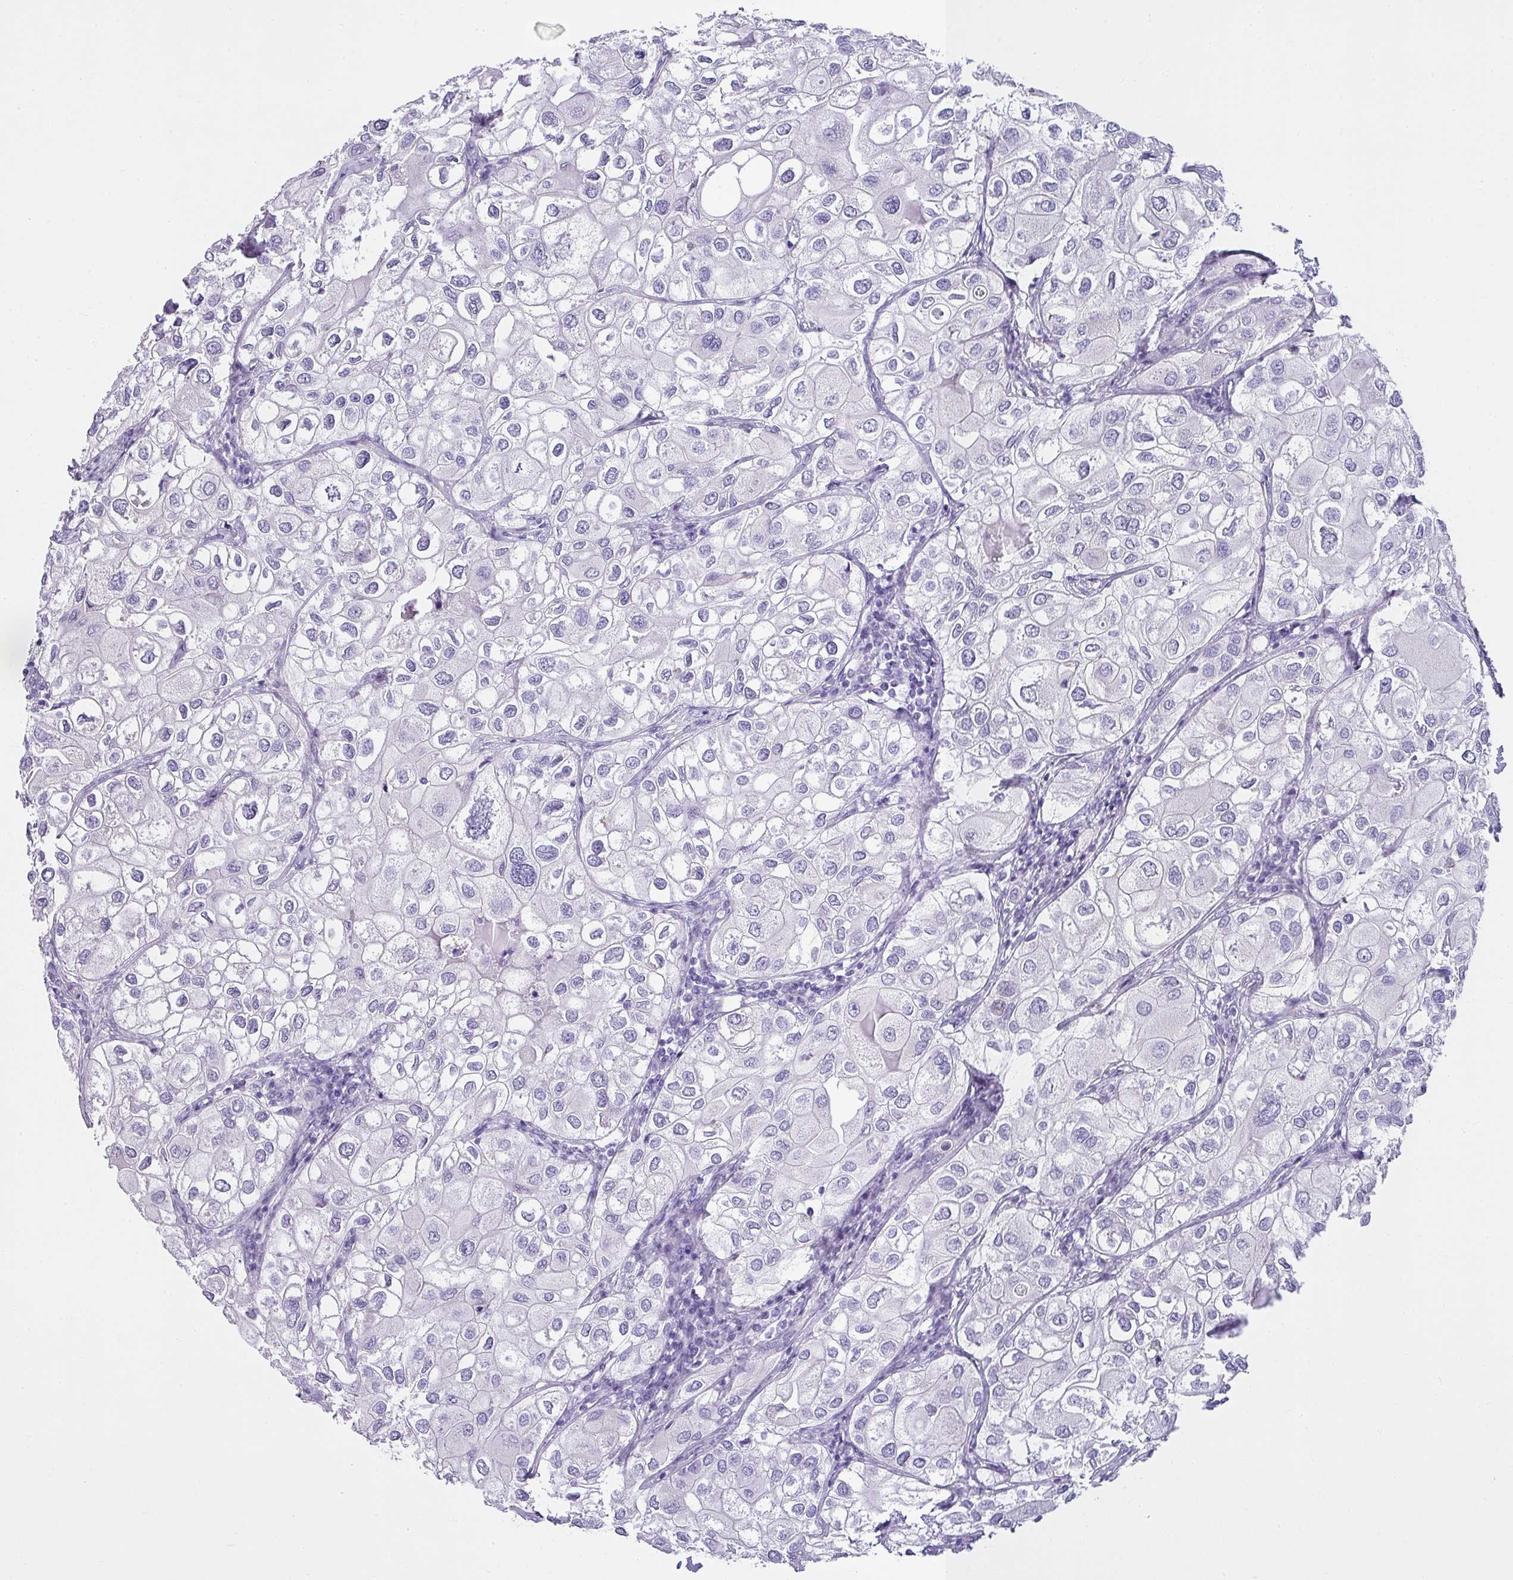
{"staining": {"intensity": "negative", "quantity": "none", "location": "none"}, "tissue": "urothelial cancer", "cell_type": "Tumor cells", "image_type": "cancer", "snomed": [{"axis": "morphology", "description": "Urothelial carcinoma, High grade"}, {"axis": "topography", "description": "Urinary bladder"}], "caption": "The immunohistochemistry (IHC) micrograph has no significant positivity in tumor cells of high-grade urothelial carcinoma tissue.", "gene": "VCY1B", "patient": {"sex": "male", "age": 64}}